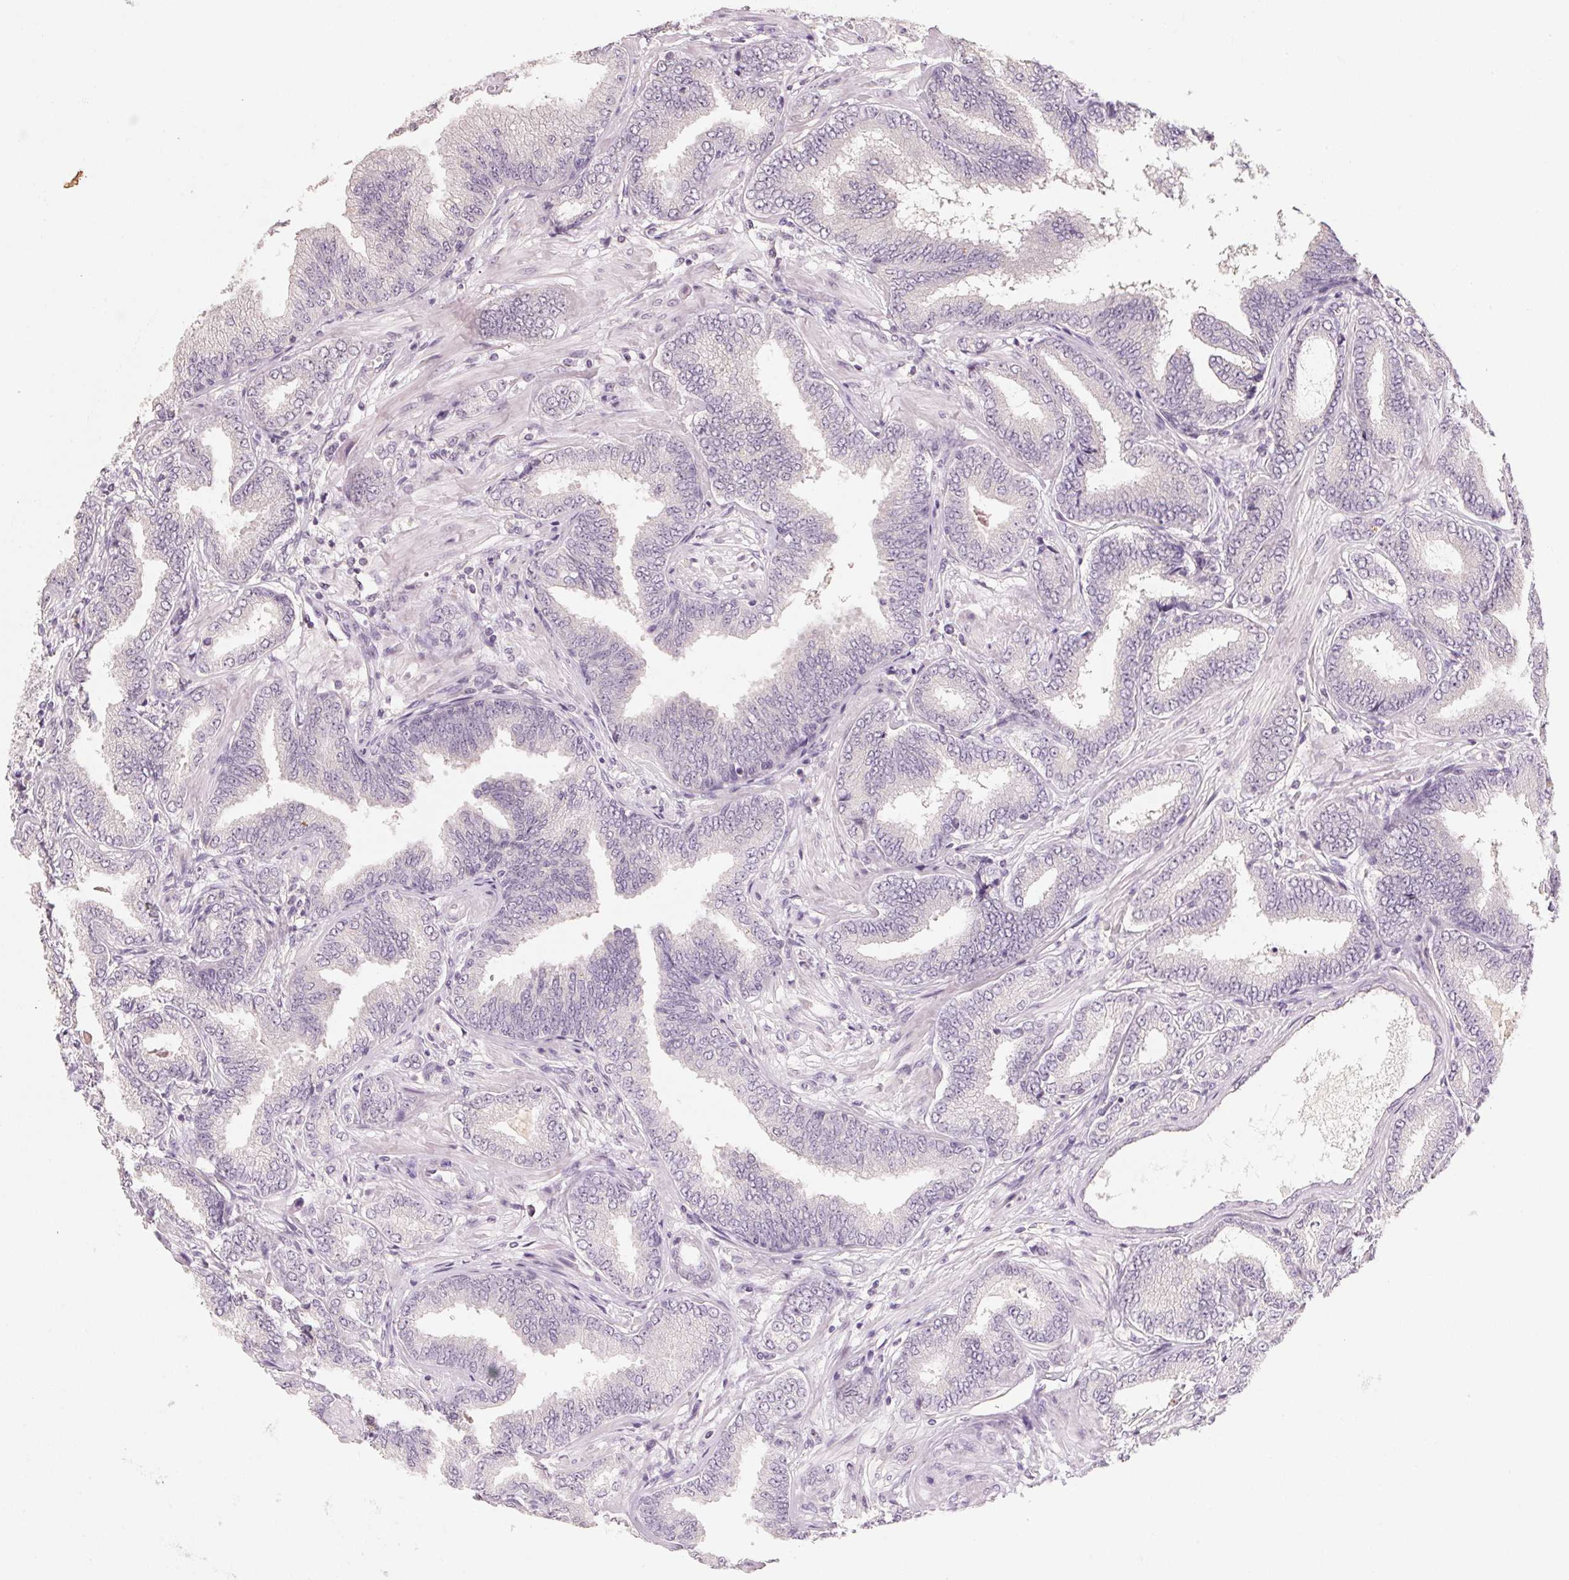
{"staining": {"intensity": "negative", "quantity": "none", "location": "none"}, "tissue": "prostate cancer", "cell_type": "Tumor cells", "image_type": "cancer", "snomed": [{"axis": "morphology", "description": "Adenocarcinoma, Low grade"}, {"axis": "topography", "description": "Prostate"}], "caption": "Immunohistochemistry of human prostate adenocarcinoma (low-grade) reveals no staining in tumor cells. (Brightfield microscopy of DAB (3,3'-diaminobenzidine) immunohistochemistry at high magnification).", "gene": "CAPZA3", "patient": {"sex": "male", "age": 55}}